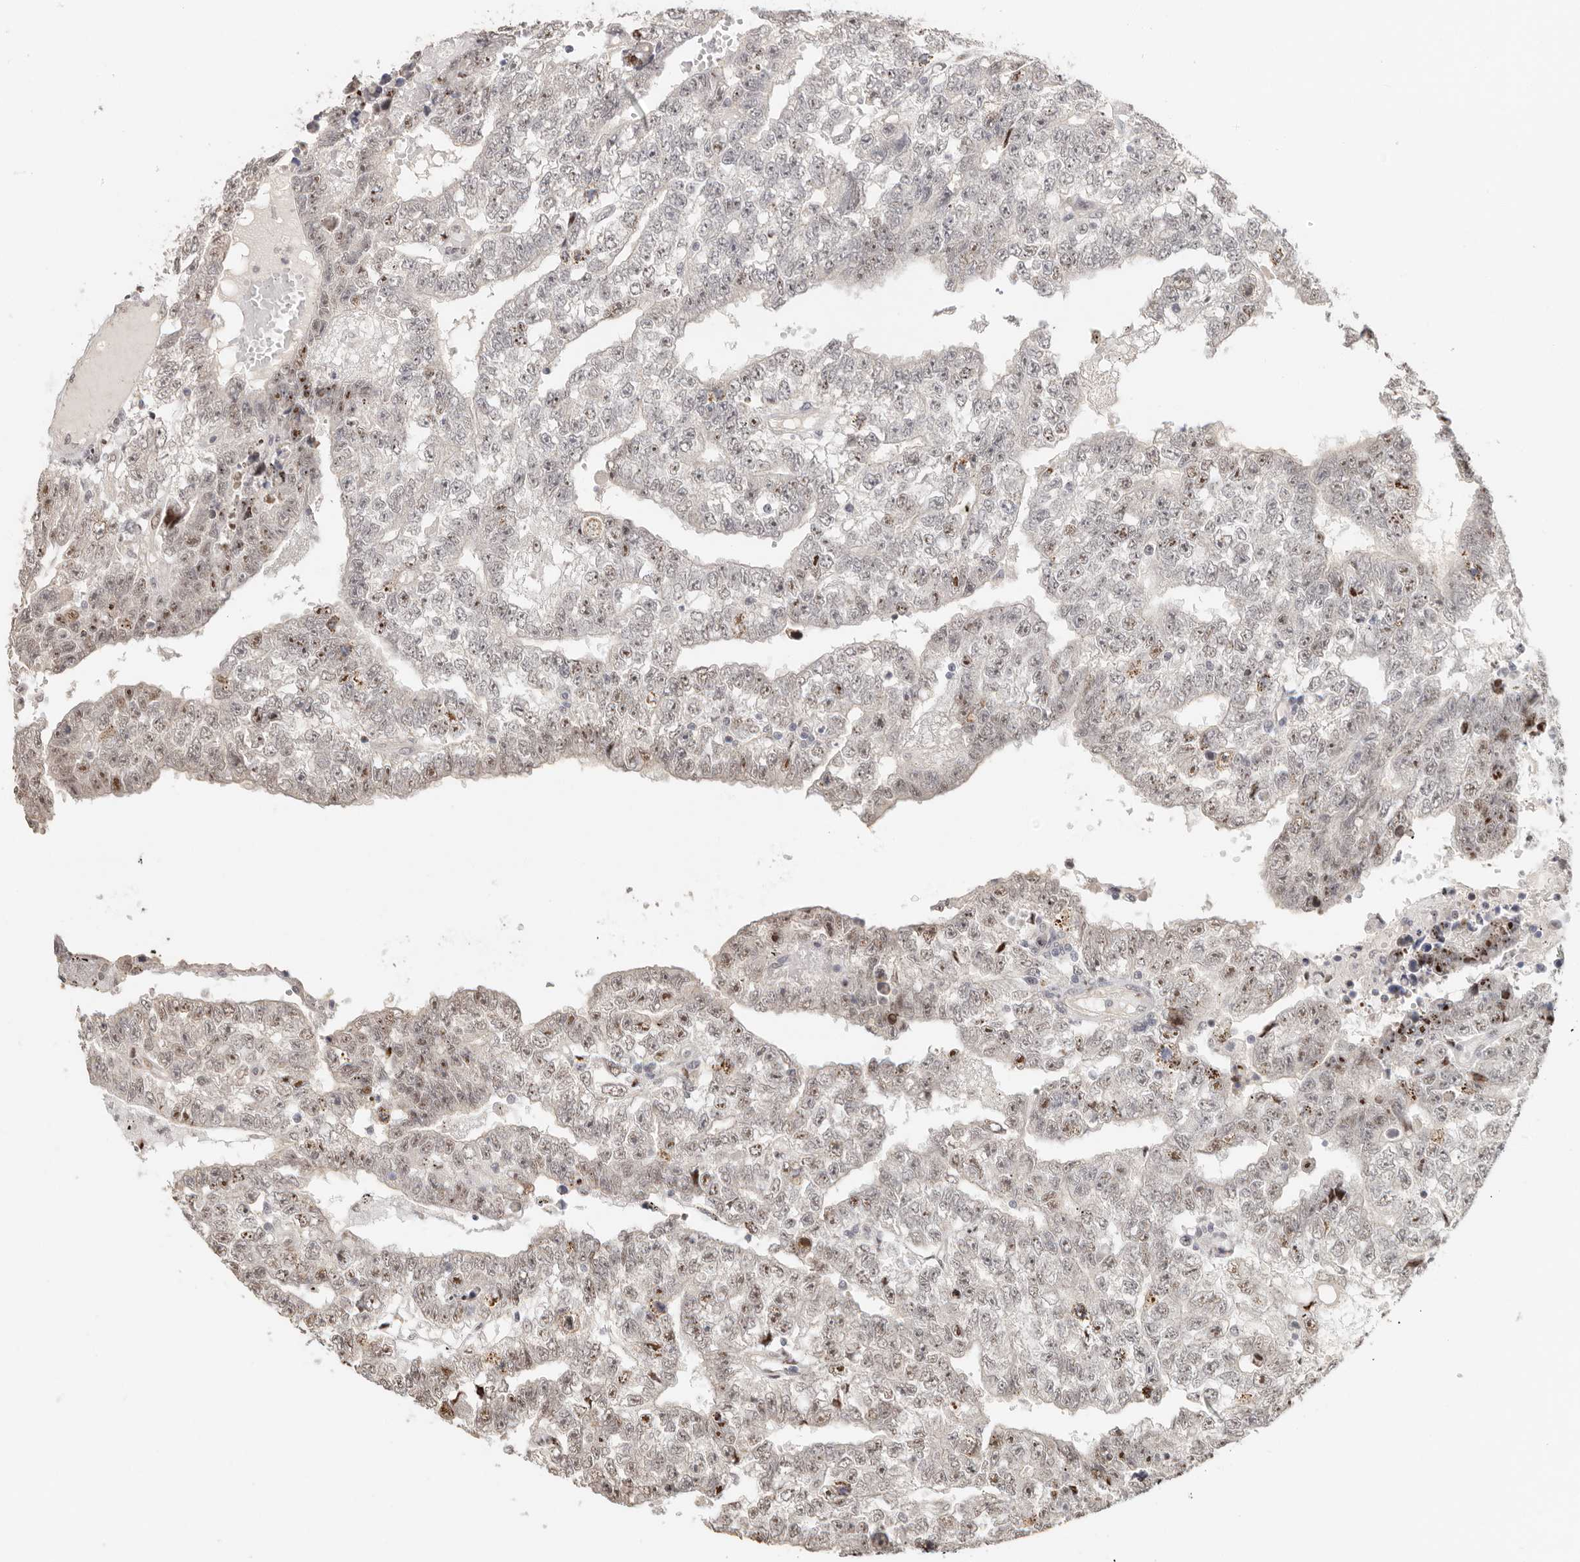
{"staining": {"intensity": "weak", "quantity": "25%-75%", "location": "nuclear"}, "tissue": "testis cancer", "cell_type": "Tumor cells", "image_type": "cancer", "snomed": [{"axis": "morphology", "description": "Carcinoma, Embryonal, NOS"}, {"axis": "topography", "description": "Testis"}], "caption": "IHC of embryonal carcinoma (testis) exhibits low levels of weak nuclear expression in approximately 25%-75% of tumor cells. (IHC, brightfield microscopy, high magnification).", "gene": "GPBP1L1", "patient": {"sex": "male", "age": 25}}